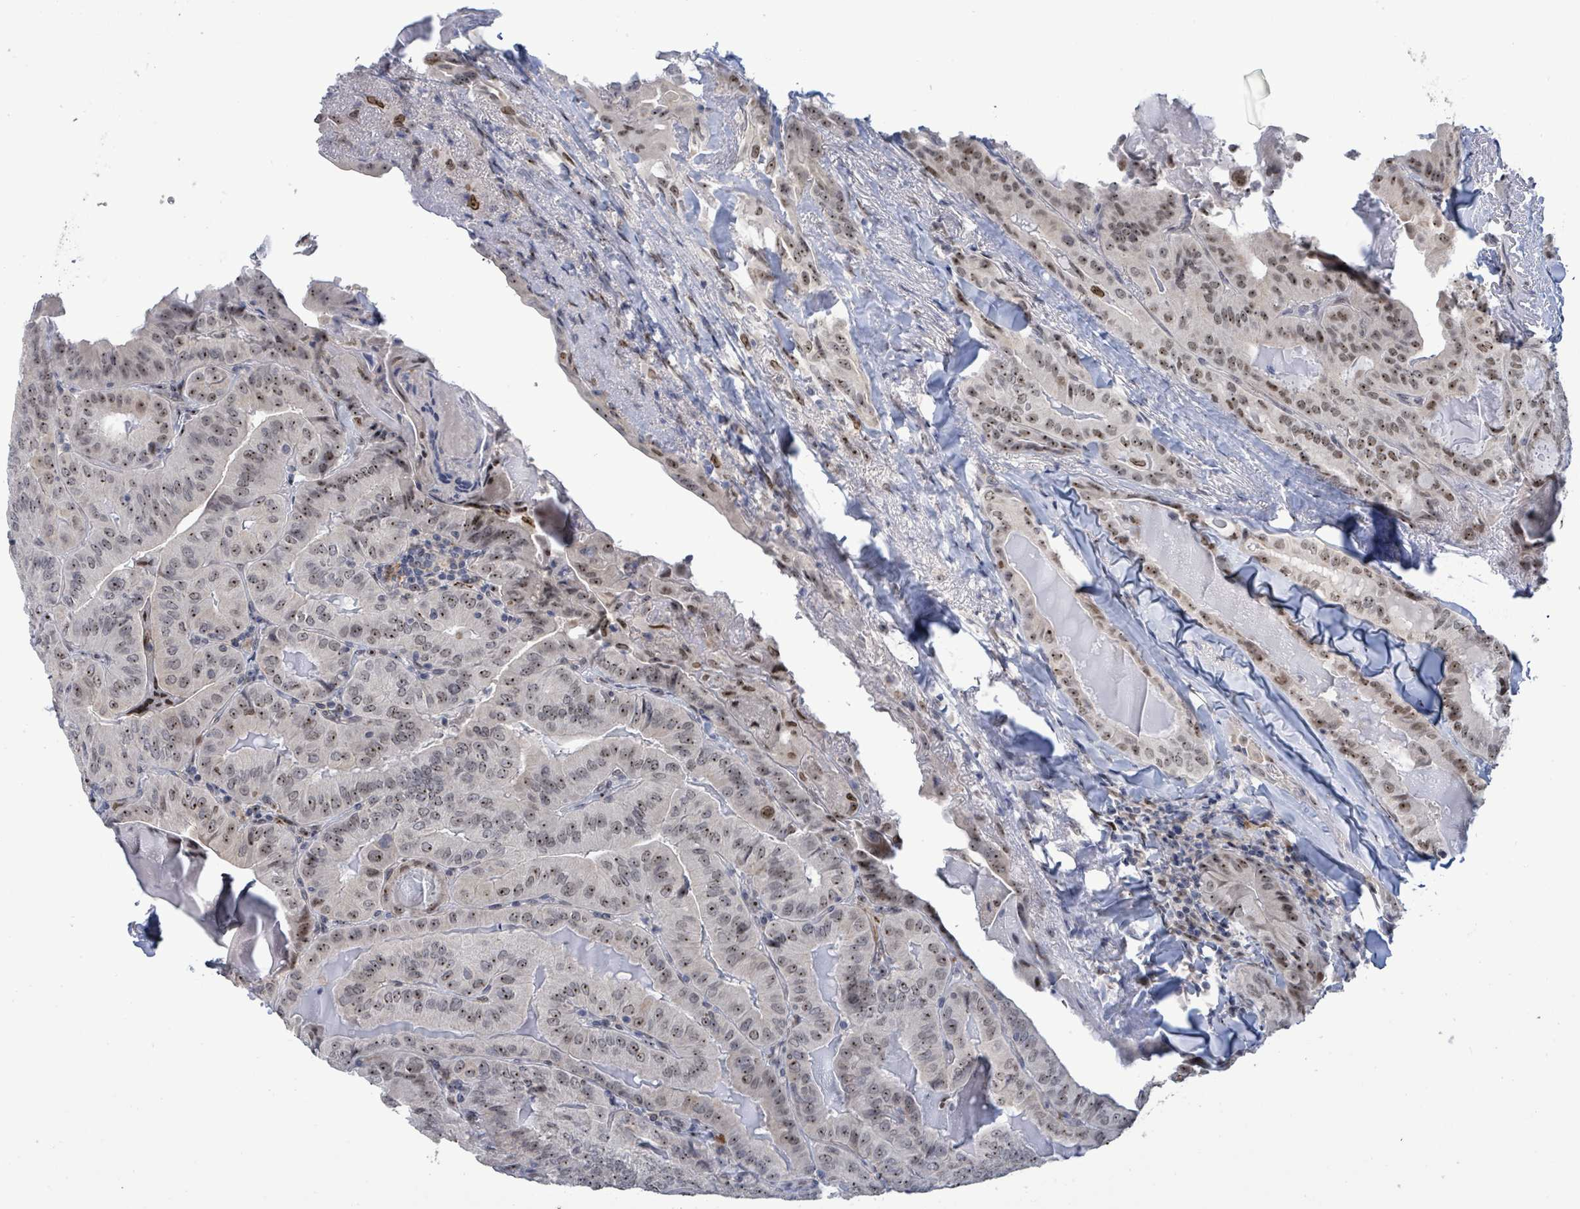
{"staining": {"intensity": "strong", "quantity": "25%-75%", "location": "nuclear"}, "tissue": "thyroid cancer", "cell_type": "Tumor cells", "image_type": "cancer", "snomed": [{"axis": "morphology", "description": "Papillary adenocarcinoma, NOS"}, {"axis": "topography", "description": "Thyroid gland"}], "caption": "Papillary adenocarcinoma (thyroid) stained with IHC displays strong nuclear positivity in approximately 25%-75% of tumor cells.", "gene": "RRN3", "patient": {"sex": "female", "age": 68}}